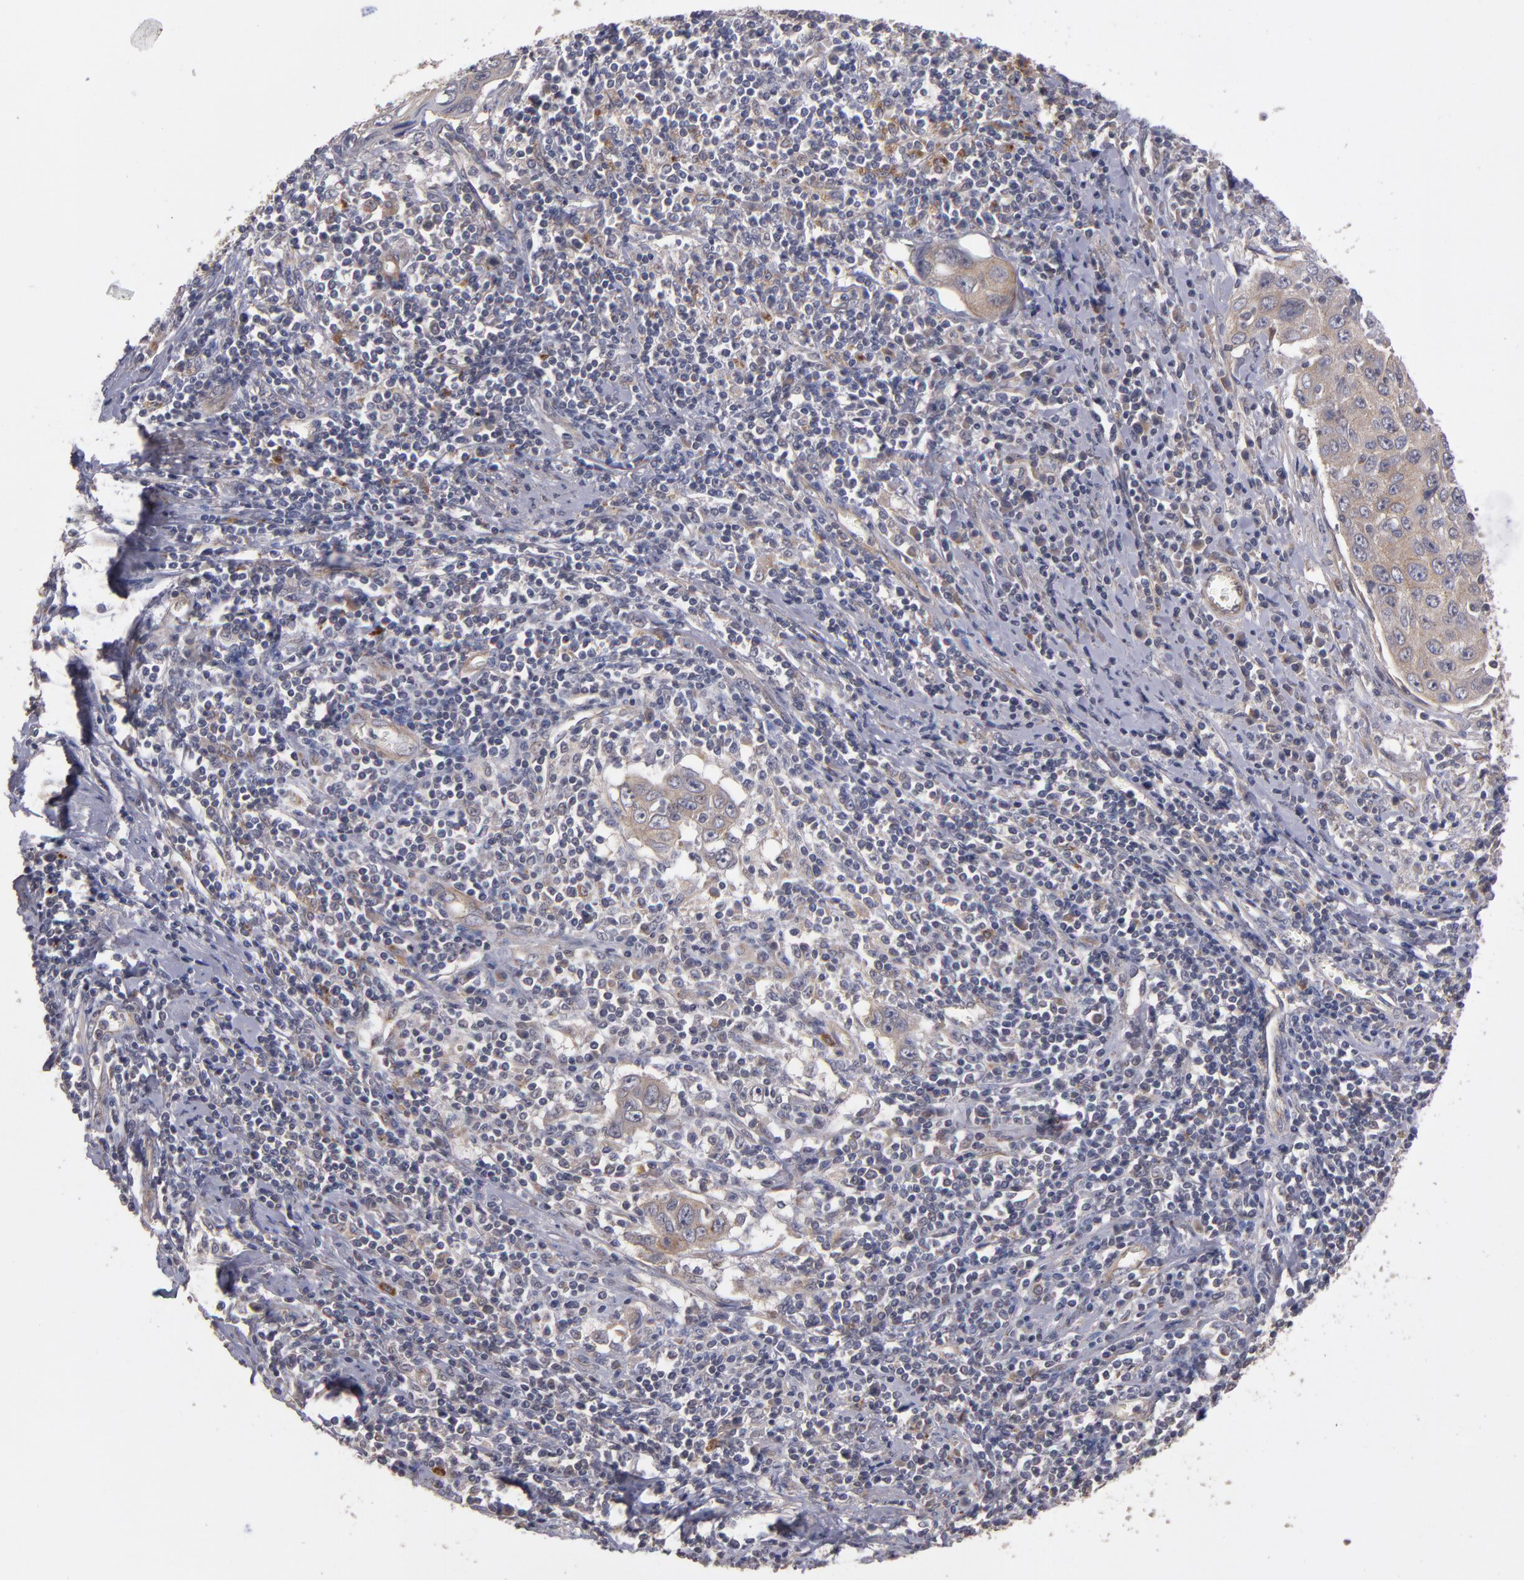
{"staining": {"intensity": "weak", "quantity": ">75%", "location": "cytoplasmic/membranous"}, "tissue": "cervical cancer", "cell_type": "Tumor cells", "image_type": "cancer", "snomed": [{"axis": "morphology", "description": "Squamous cell carcinoma, NOS"}, {"axis": "topography", "description": "Cervix"}], "caption": "Protein expression analysis of cervical cancer (squamous cell carcinoma) shows weak cytoplasmic/membranous positivity in about >75% of tumor cells. The protein is stained brown, and the nuclei are stained in blue (DAB (3,3'-diaminobenzidine) IHC with brightfield microscopy, high magnification).", "gene": "CTSO", "patient": {"sex": "female", "age": 53}}